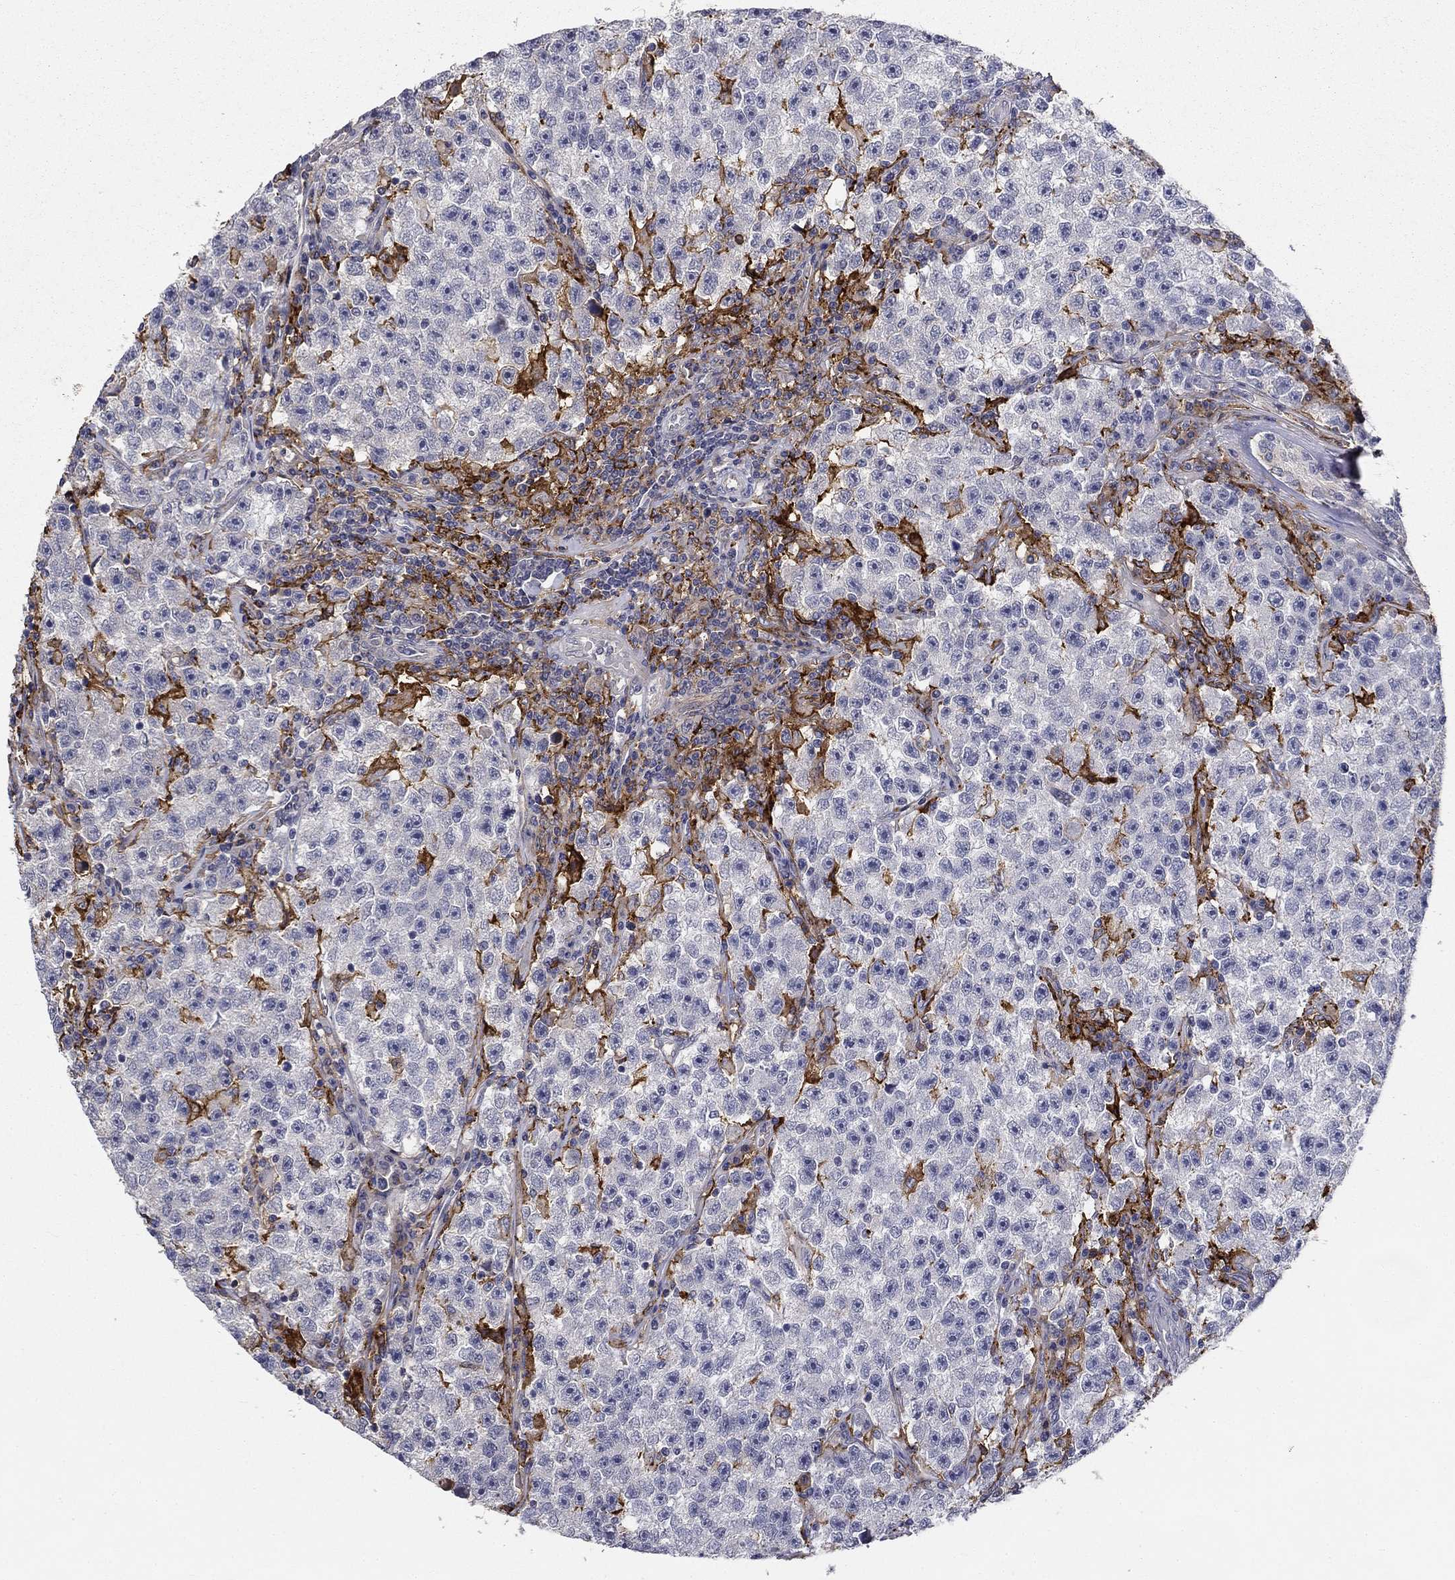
{"staining": {"intensity": "negative", "quantity": "none", "location": "none"}, "tissue": "testis cancer", "cell_type": "Tumor cells", "image_type": "cancer", "snomed": [{"axis": "morphology", "description": "Seminoma, NOS"}, {"axis": "topography", "description": "Testis"}], "caption": "Tumor cells show no significant staining in testis cancer. Brightfield microscopy of IHC stained with DAB (3,3'-diaminobenzidine) (brown) and hematoxylin (blue), captured at high magnification.", "gene": "CD274", "patient": {"sex": "male", "age": 22}}